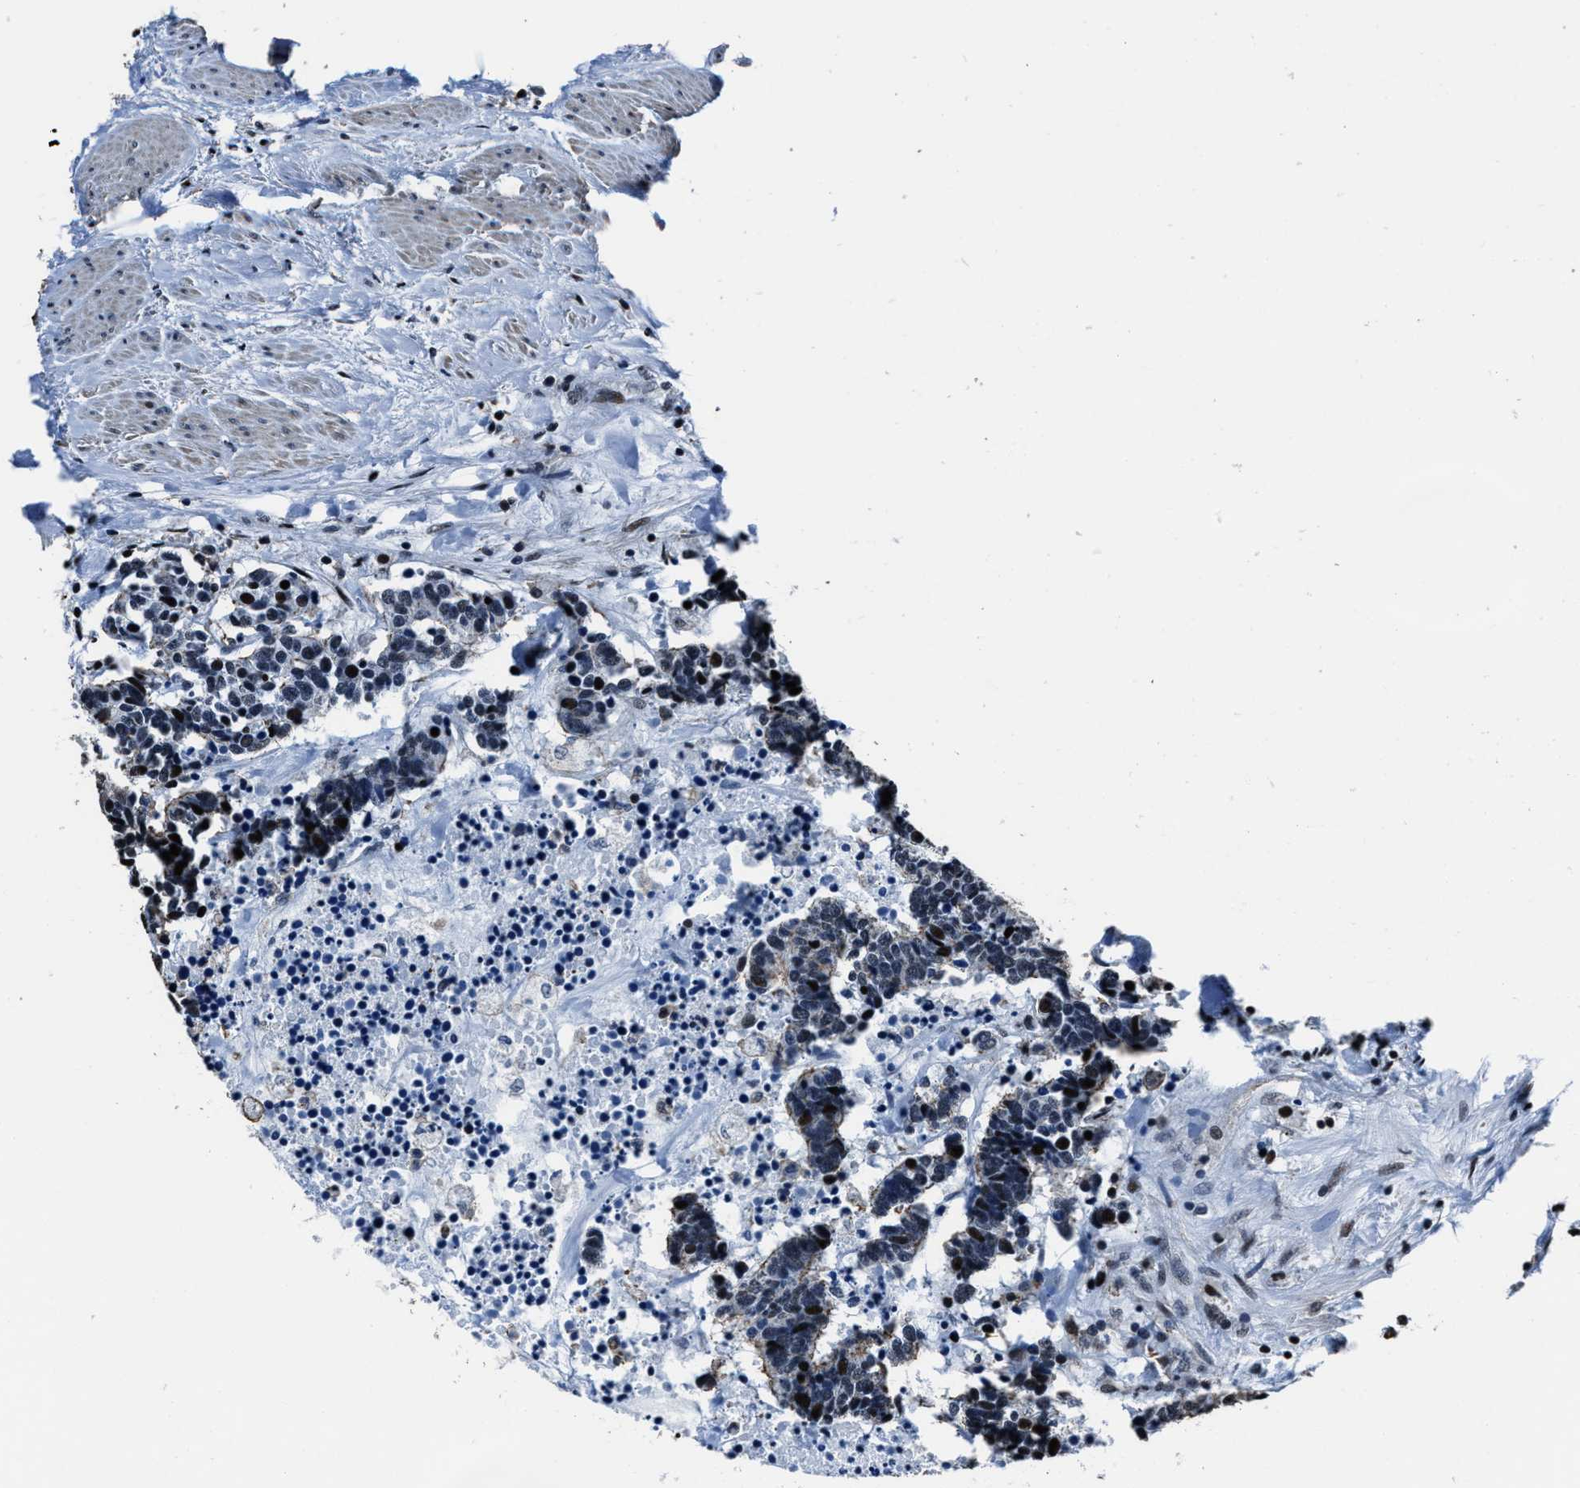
{"staining": {"intensity": "strong", "quantity": "<25%", "location": "nuclear"}, "tissue": "carcinoid", "cell_type": "Tumor cells", "image_type": "cancer", "snomed": [{"axis": "morphology", "description": "Carcinoma, NOS"}, {"axis": "morphology", "description": "Carcinoid, malignant, NOS"}, {"axis": "topography", "description": "Urinary bladder"}], "caption": "Immunohistochemical staining of human carcinoid (malignant) demonstrates medium levels of strong nuclear staining in approximately <25% of tumor cells. (IHC, brightfield microscopy, high magnification).", "gene": "PPIE", "patient": {"sex": "male", "age": 57}}